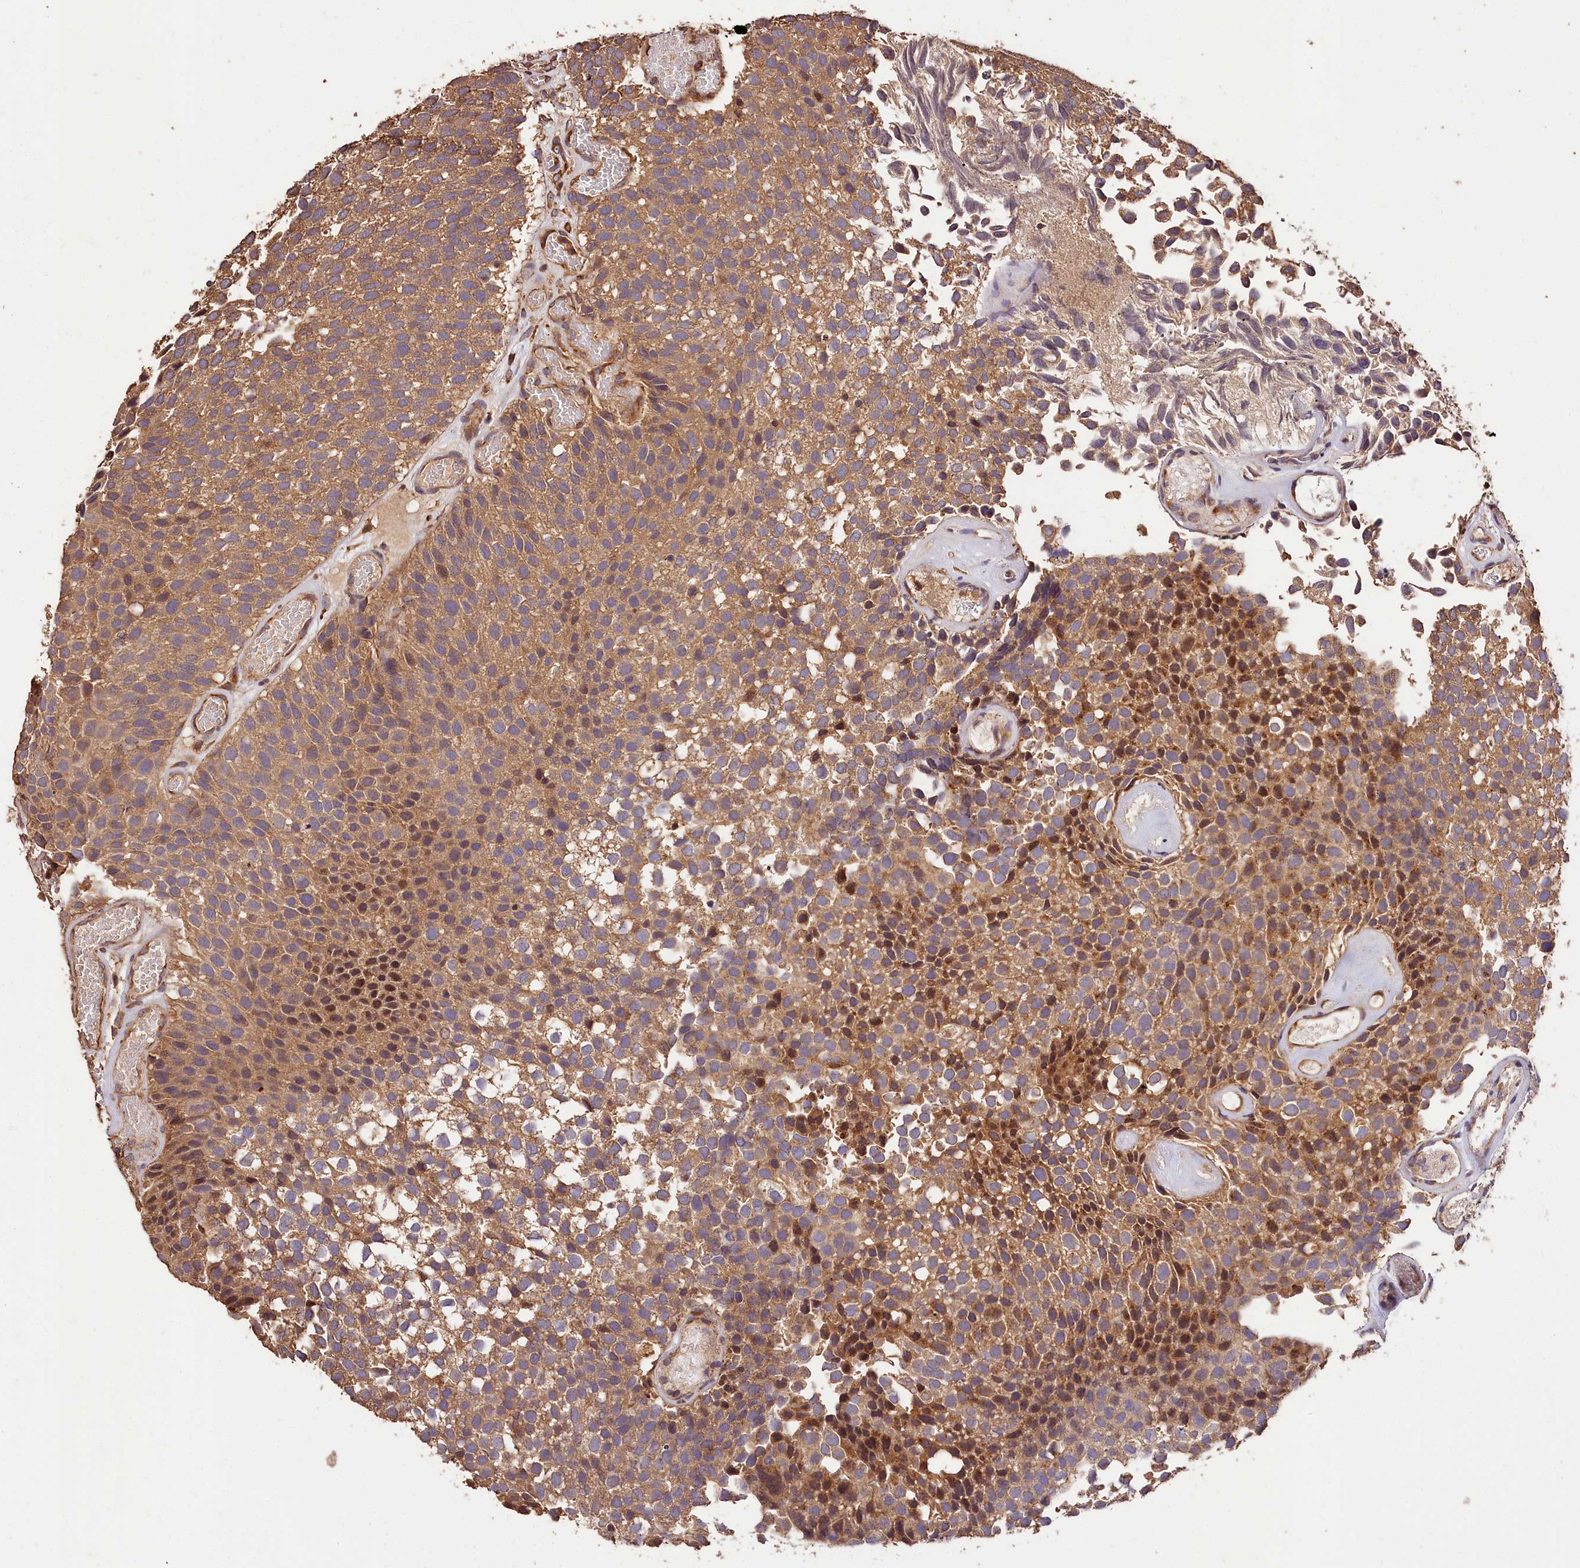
{"staining": {"intensity": "moderate", "quantity": ">75%", "location": "cytoplasmic/membranous"}, "tissue": "urothelial cancer", "cell_type": "Tumor cells", "image_type": "cancer", "snomed": [{"axis": "morphology", "description": "Urothelial carcinoma, Low grade"}, {"axis": "topography", "description": "Urinary bladder"}], "caption": "Tumor cells exhibit moderate cytoplasmic/membranous staining in approximately >75% of cells in urothelial carcinoma (low-grade).", "gene": "KPTN", "patient": {"sex": "male", "age": 89}}